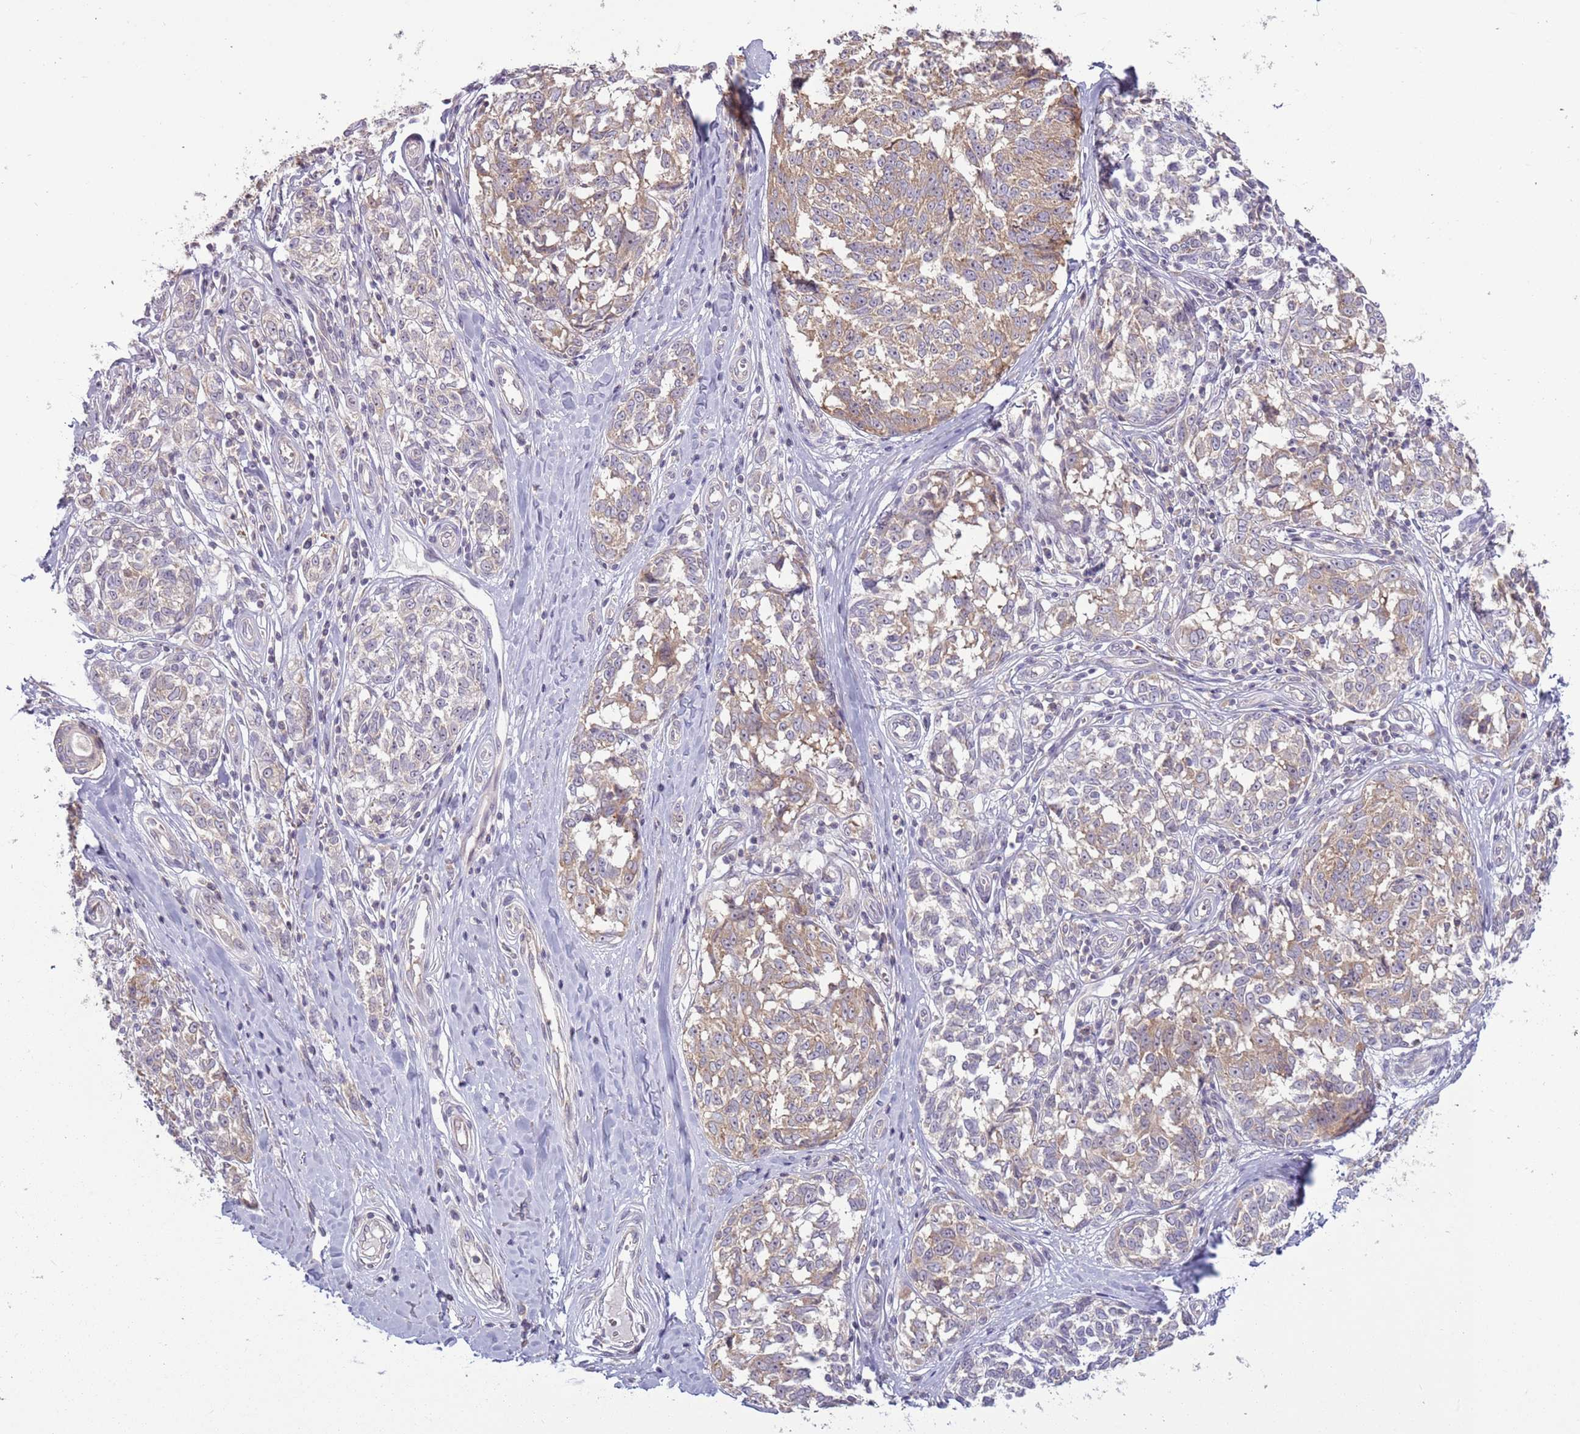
{"staining": {"intensity": "weak", "quantity": "25%-75%", "location": "cytoplasmic/membranous"}, "tissue": "melanoma", "cell_type": "Tumor cells", "image_type": "cancer", "snomed": [{"axis": "morphology", "description": "Normal tissue, NOS"}, {"axis": "morphology", "description": "Malignant melanoma, NOS"}, {"axis": "topography", "description": "Skin"}], "caption": "This is a histology image of IHC staining of malignant melanoma, which shows weak positivity in the cytoplasmic/membranous of tumor cells.", "gene": "RPL17-C18orf32", "patient": {"sex": "female", "age": 64}}